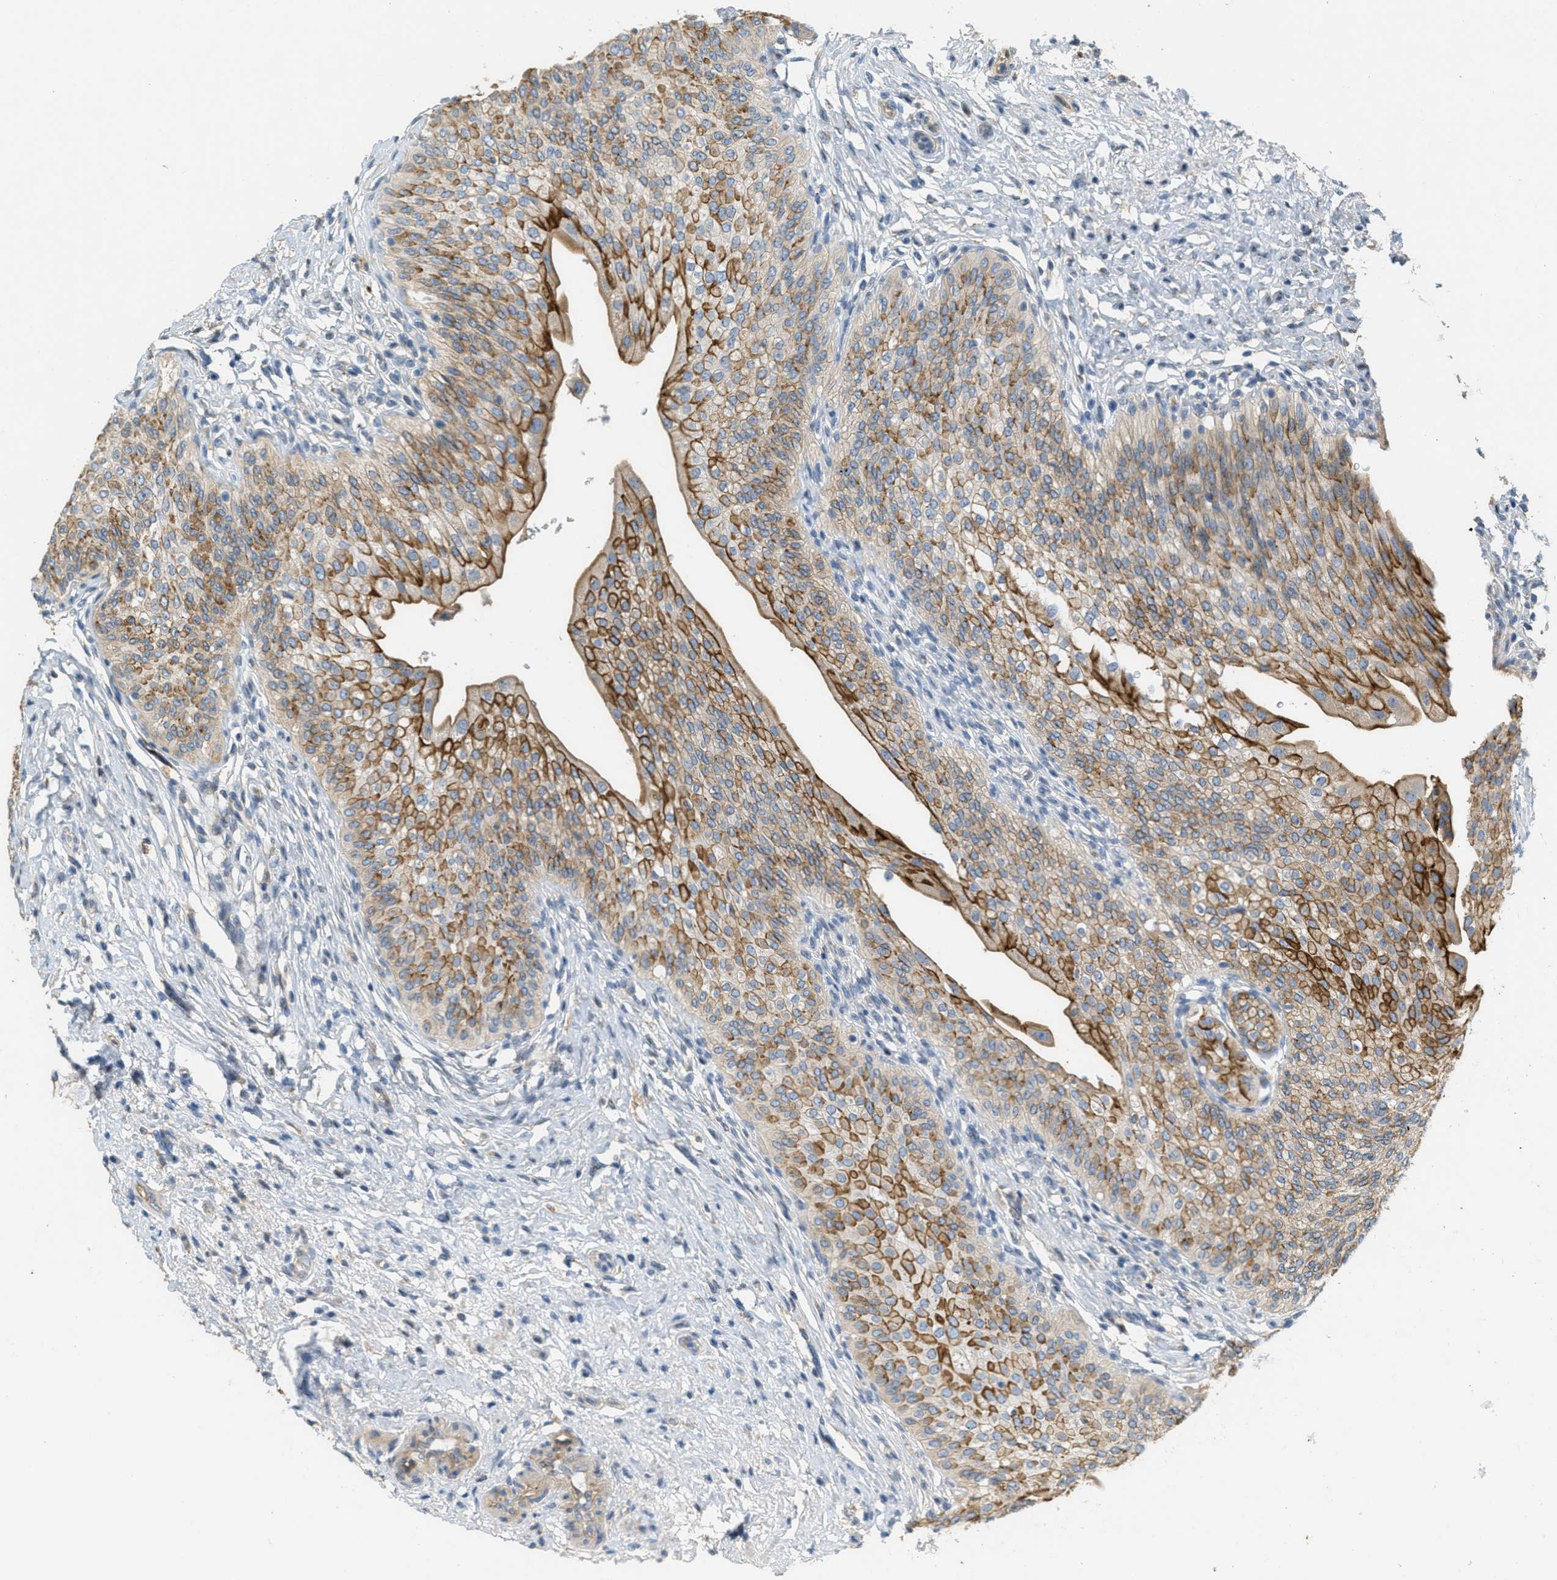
{"staining": {"intensity": "strong", "quantity": ">75%", "location": "cytoplasmic/membranous"}, "tissue": "urinary bladder", "cell_type": "Urothelial cells", "image_type": "normal", "snomed": [{"axis": "morphology", "description": "Normal tissue, NOS"}, {"axis": "topography", "description": "Urinary bladder"}], "caption": "IHC of benign urinary bladder displays high levels of strong cytoplasmic/membranous expression in about >75% of urothelial cells. Nuclei are stained in blue.", "gene": "ADCY5", "patient": {"sex": "male", "age": 46}}